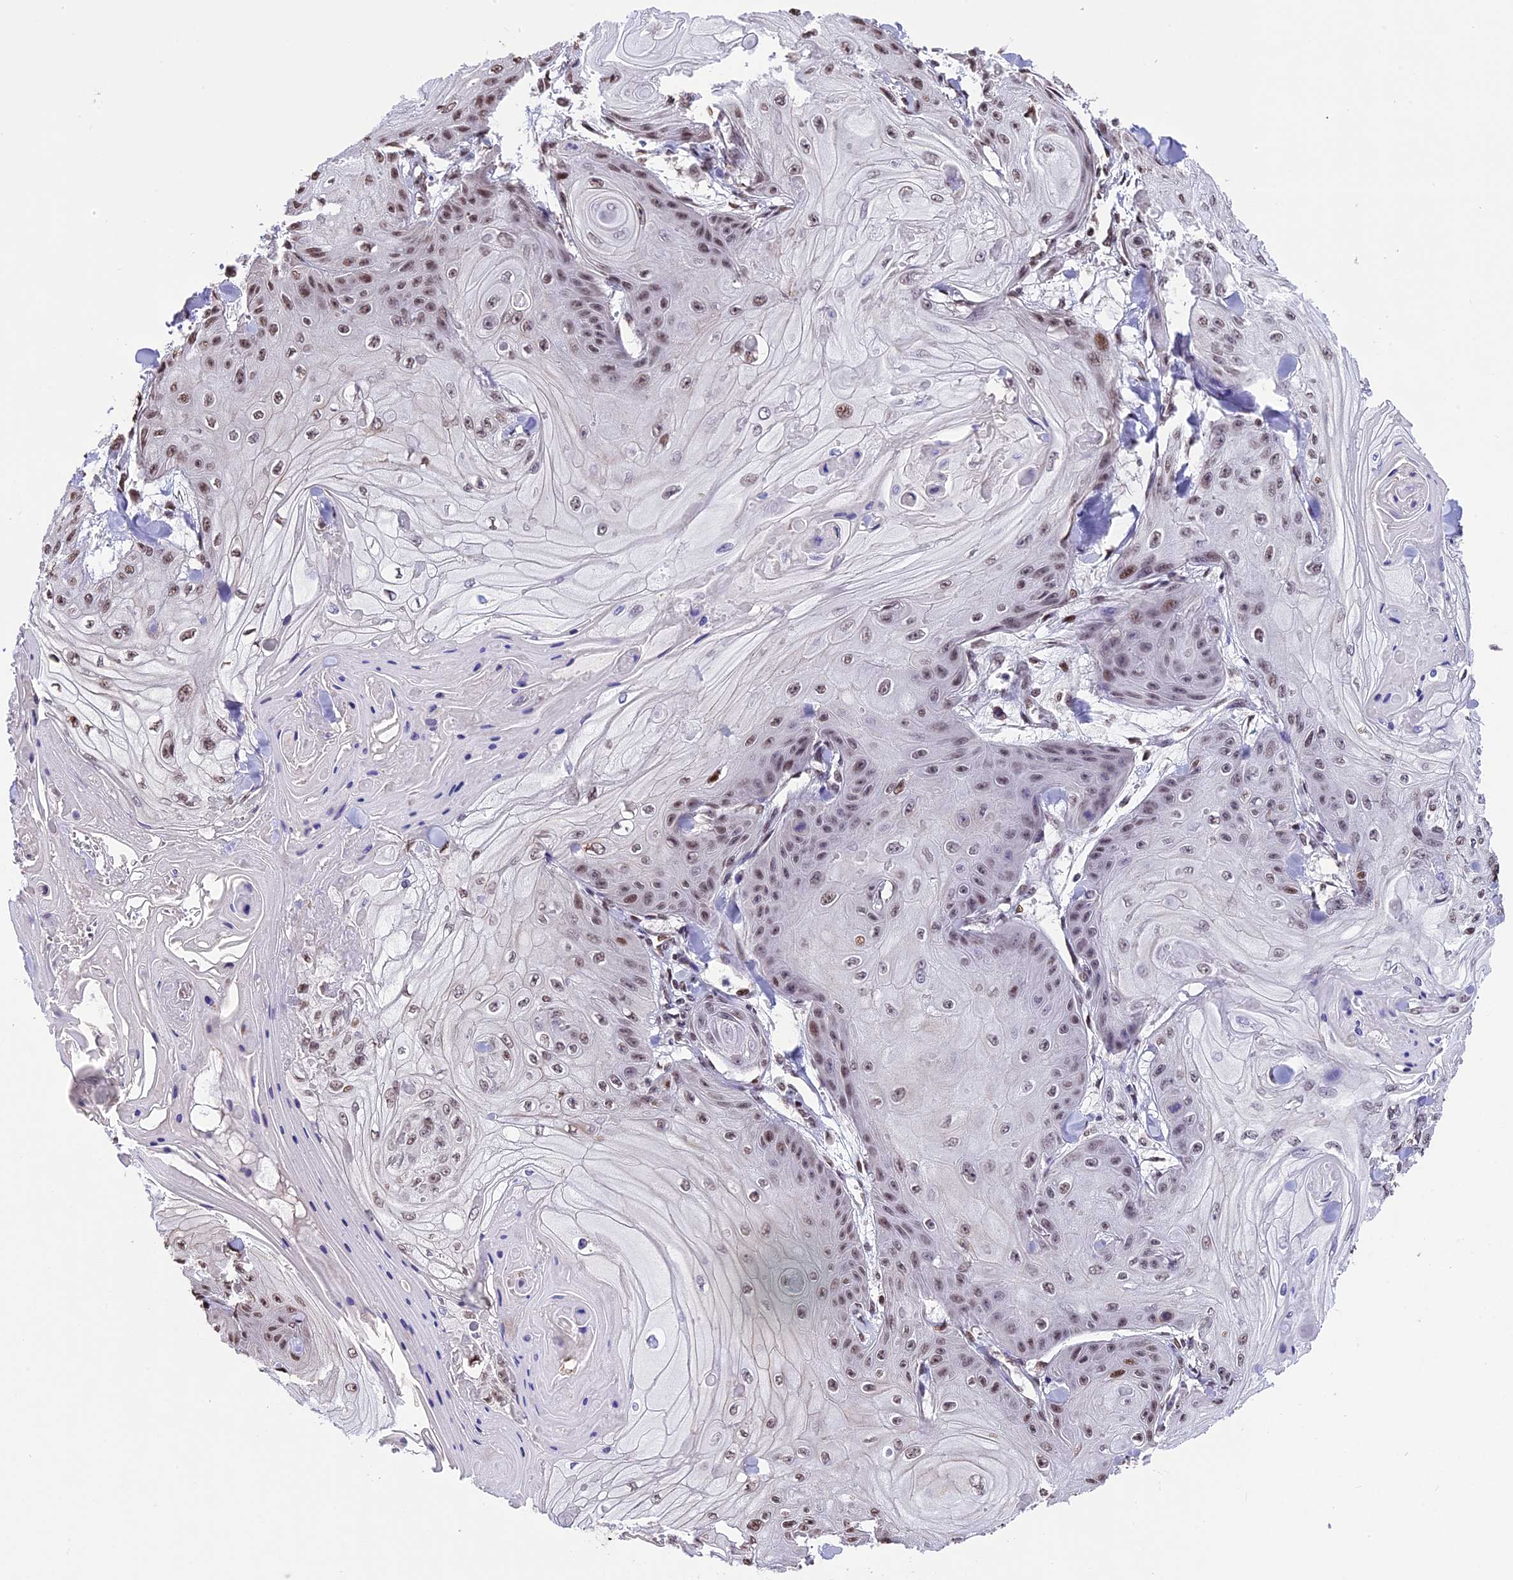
{"staining": {"intensity": "moderate", "quantity": "25%-75%", "location": "nuclear"}, "tissue": "skin cancer", "cell_type": "Tumor cells", "image_type": "cancer", "snomed": [{"axis": "morphology", "description": "Squamous cell carcinoma, NOS"}, {"axis": "topography", "description": "Skin"}], "caption": "Human skin squamous cell carcinoma stained with a protein marker exhibits moderate staining in tumor cells.", "gene": "POLR3E", "patient": {"sex": "male", "age": 74}}